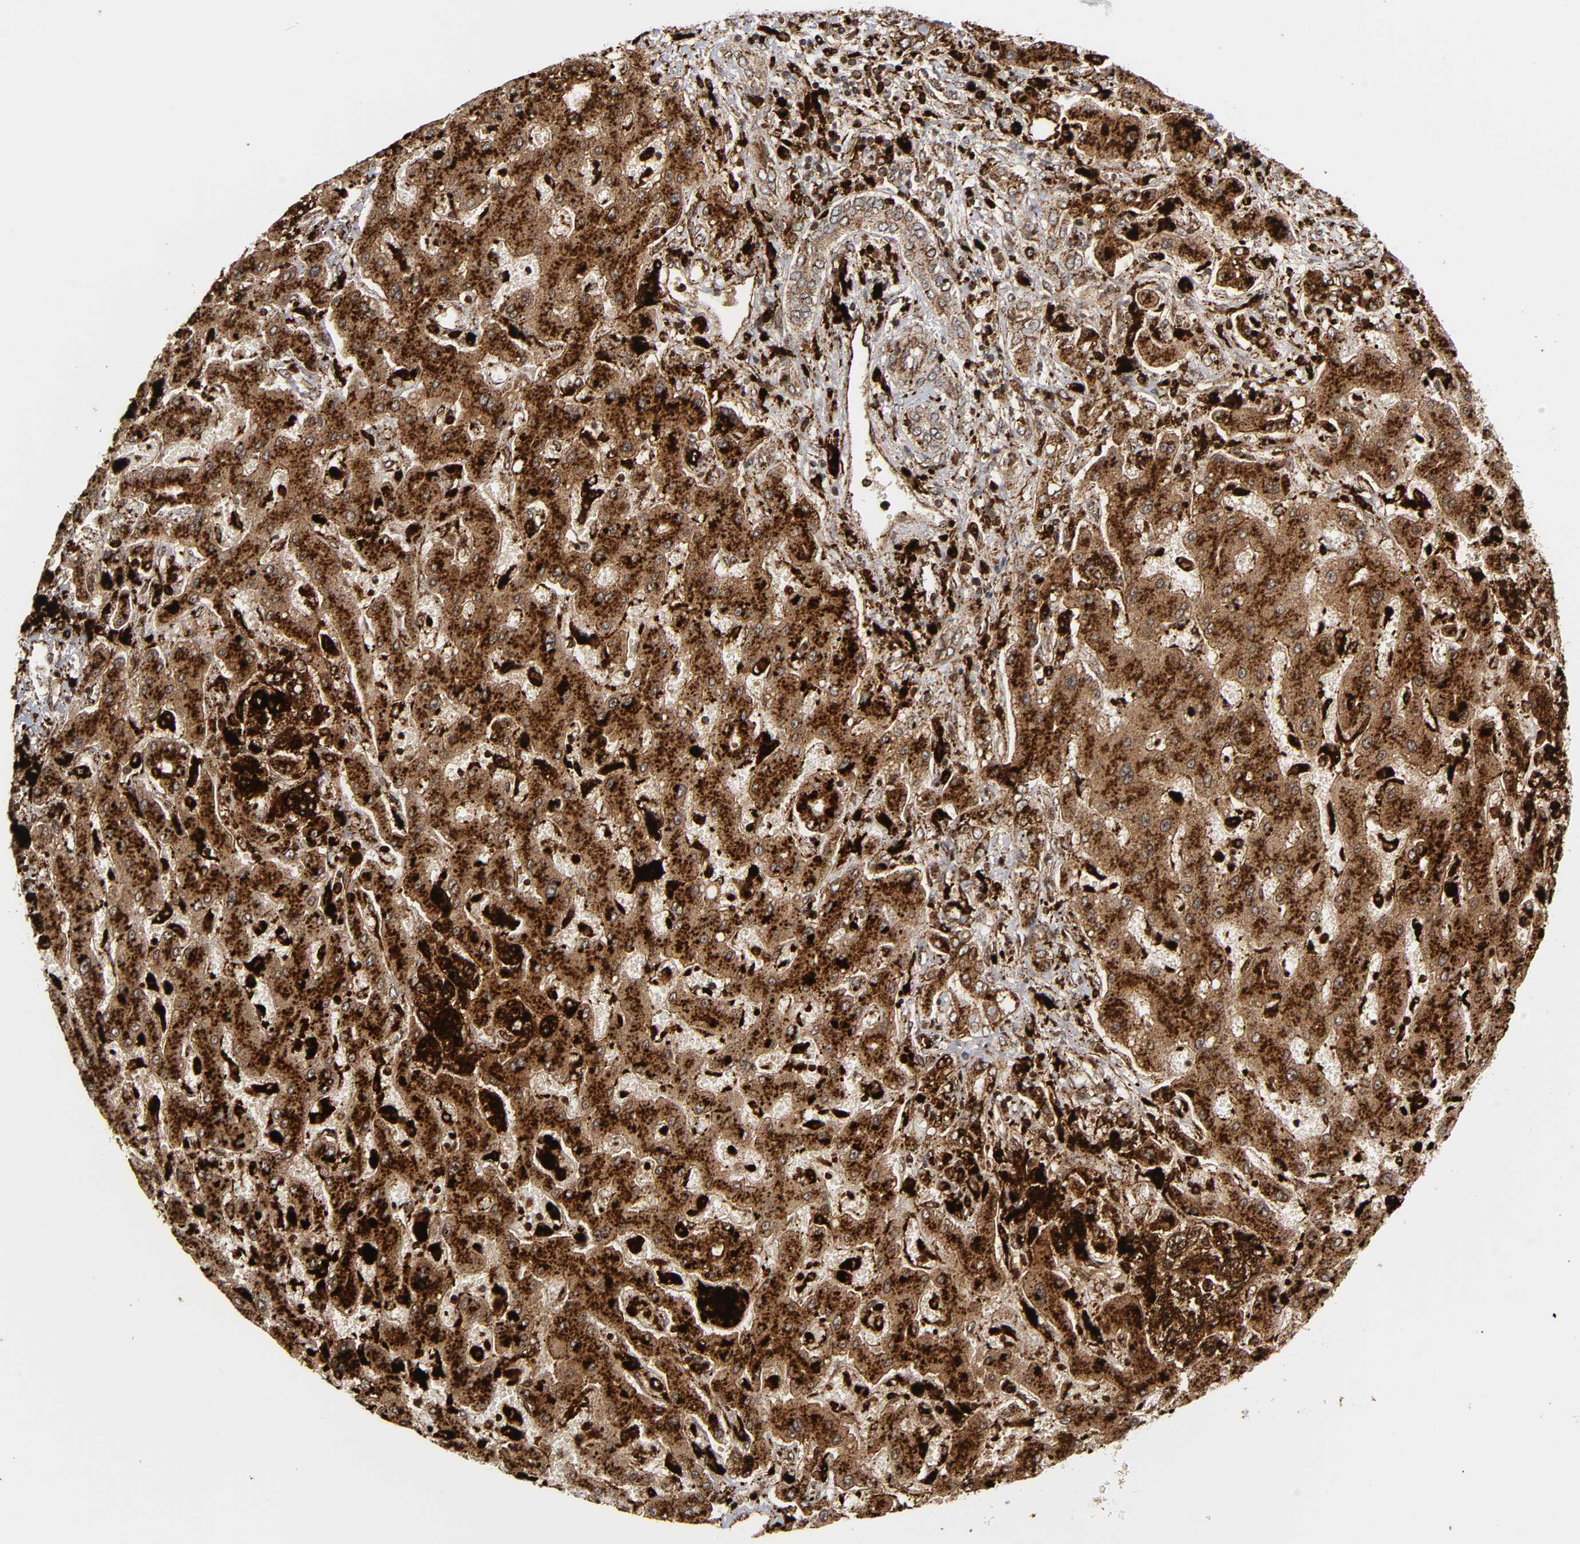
{"staining": {"intensity": "strong", "quantity": ">75%", "location": "cytoplasmic/membranous"}, "tissue": "liver cancer", "cell_type": "Tumor cells", "image_type": "cancer", "snomed": [{"axis": "morphology", "description": "Cholangiocarcinoma"}, {"axis": "topography", "description": "Liver"}], "caption": "This is an image of IHC staining of liver cholangiocarcinoma, which shows strong expression in the cytoplasmic/membranous of tumor cells.", "gene": "PSAP", "patient": {"sex": "male", "age": 50}}